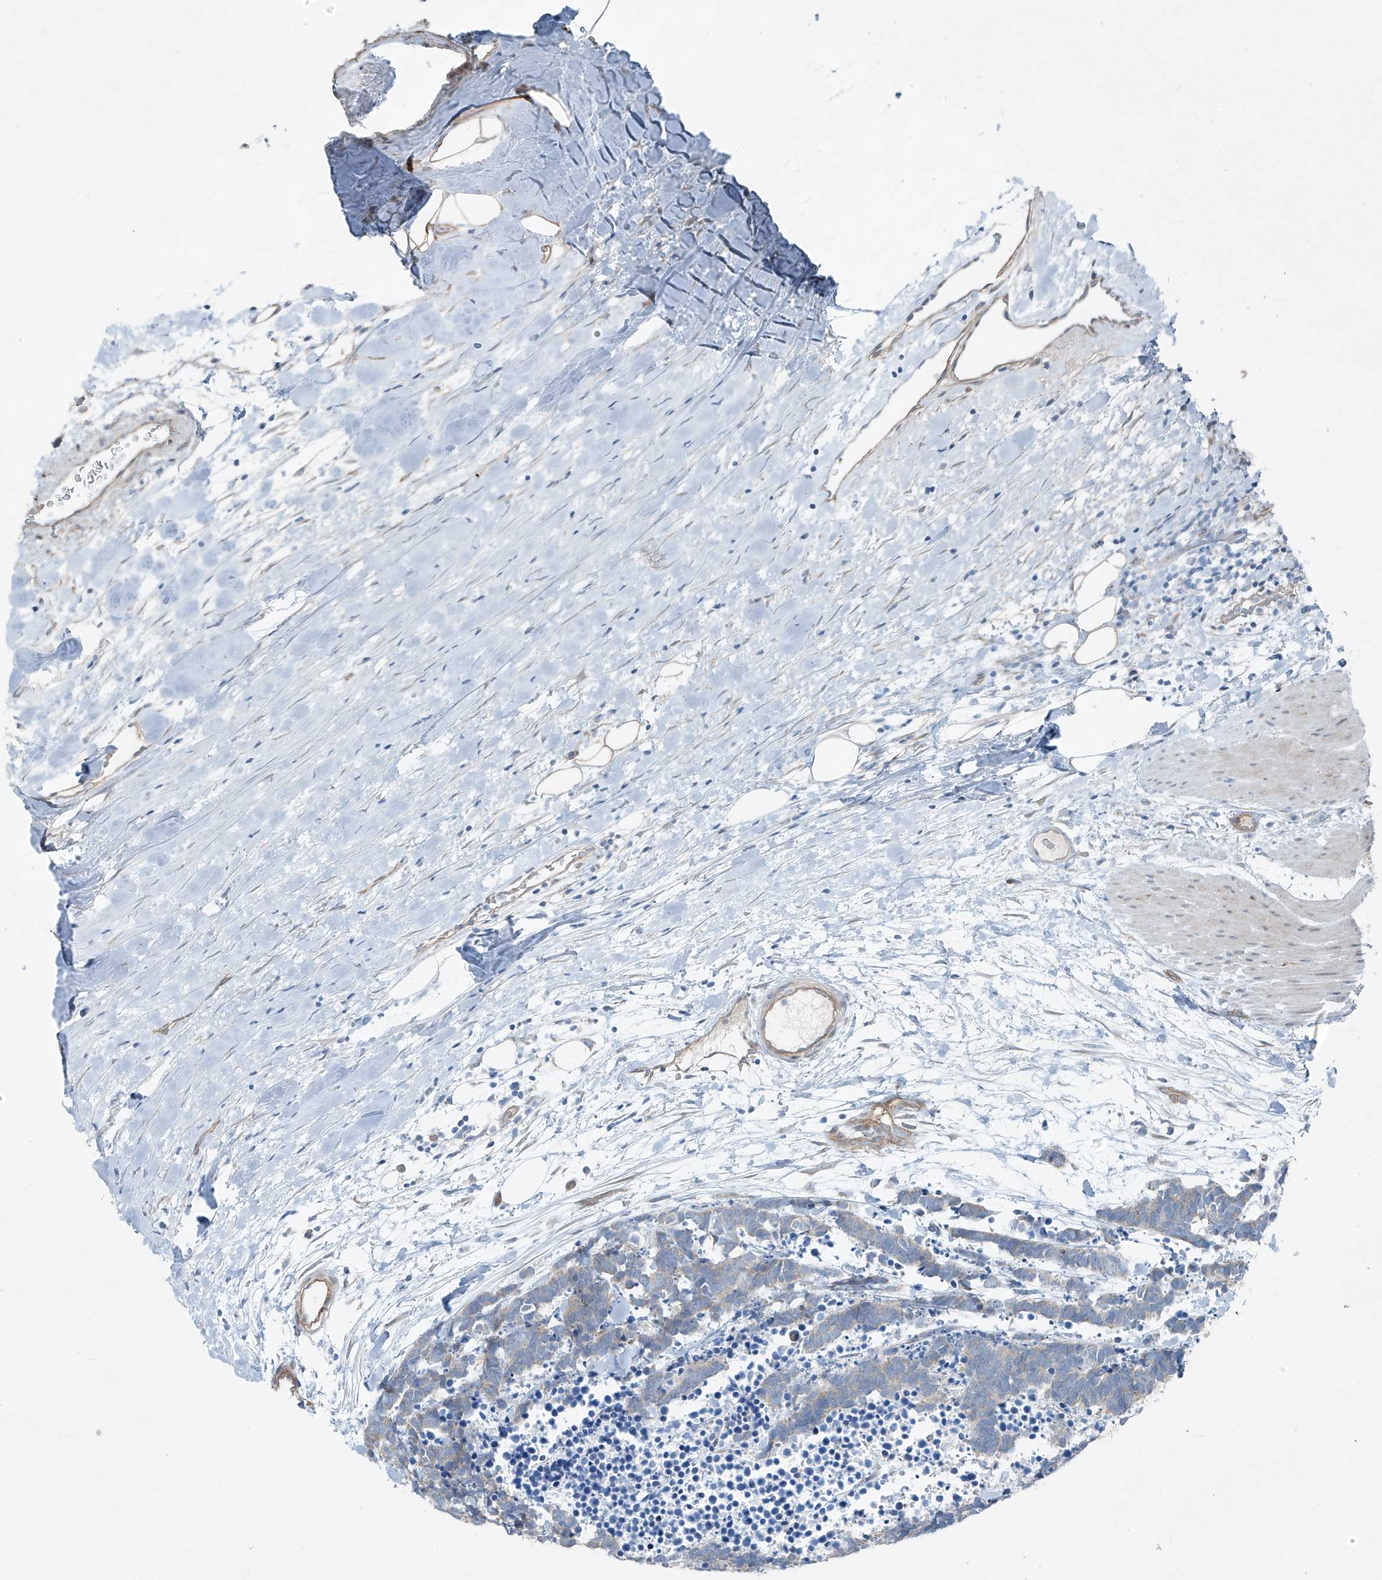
{"staining": {"intensity": "negative", "quantity": "none", "location": "none"}, "tissue": "carcinoid", "cell_type": "Tumor cells", "image_type": "cancer", "snomed": [{"axis": "morphology", "description": "Carcinoma, NOS"}, {"axis": "morphology", "description": "Carcinoid, malignant, NOS"}, {"axis": "topography", "description": "Urinary bladder"}], "caption": "Protein analysis of carcinoid displays no significant expression in tumor cells.", "gene": "TNS2", "patient": {"sex": "male", "age": 57}}